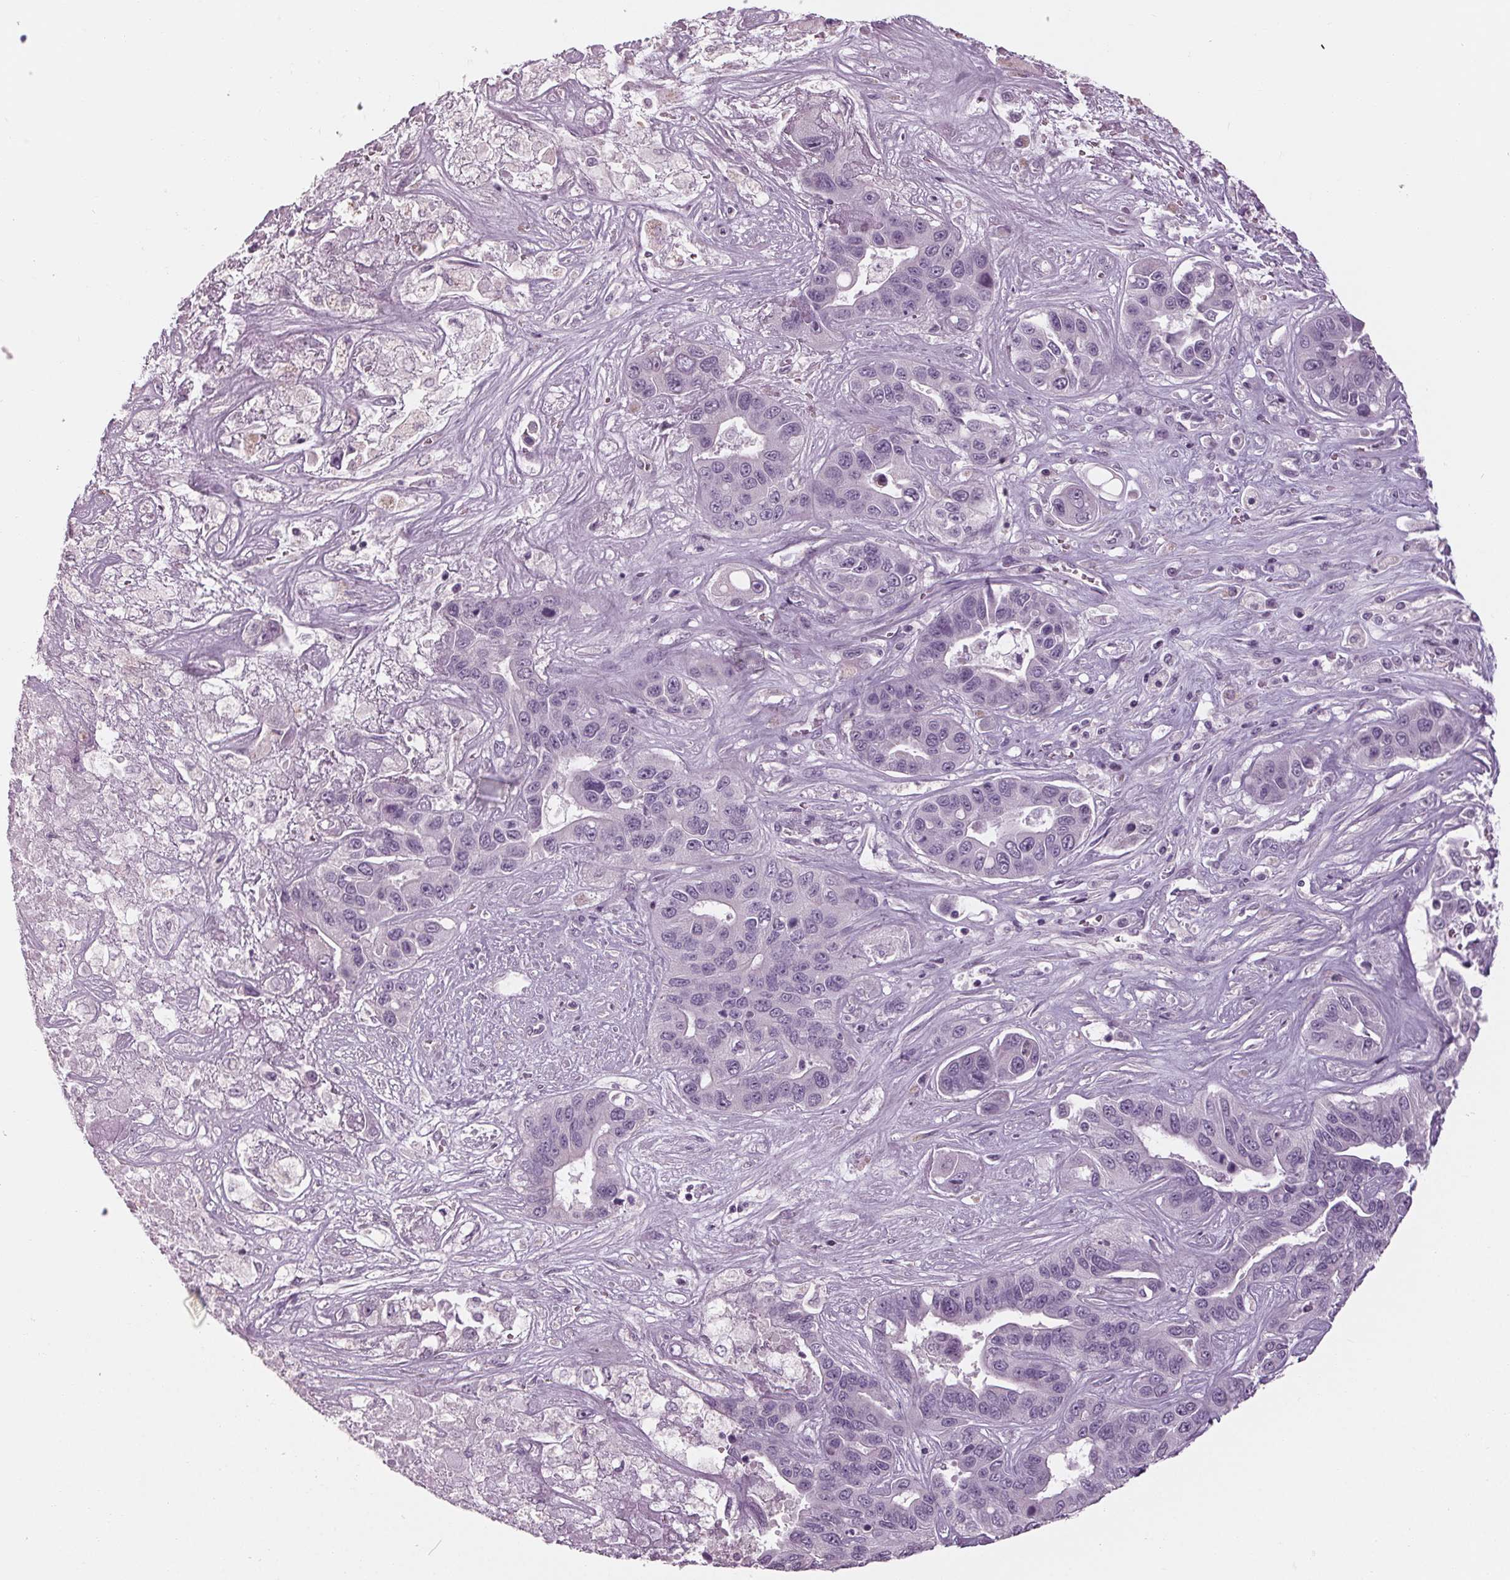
{"staining": {"intensity": "negative", "quantity": "none", "location": "none"}, "tissue": "liver cancer", "cell_type": "Tumor cells", "image_type": "cancer", "snomed": [{"axis": "morphology", "description": "Cholangiocarcinoma"}, {"axis": "topography", "description": "Liver"}], "caption": "Immunohistochemistry photomicrograph of neoplastic tissue: human liver cancer stained with DAB displays no significant protein staining in tumor cells.", "gene": "TNNC2", "patient": {"sex": "female", "age": 52}}